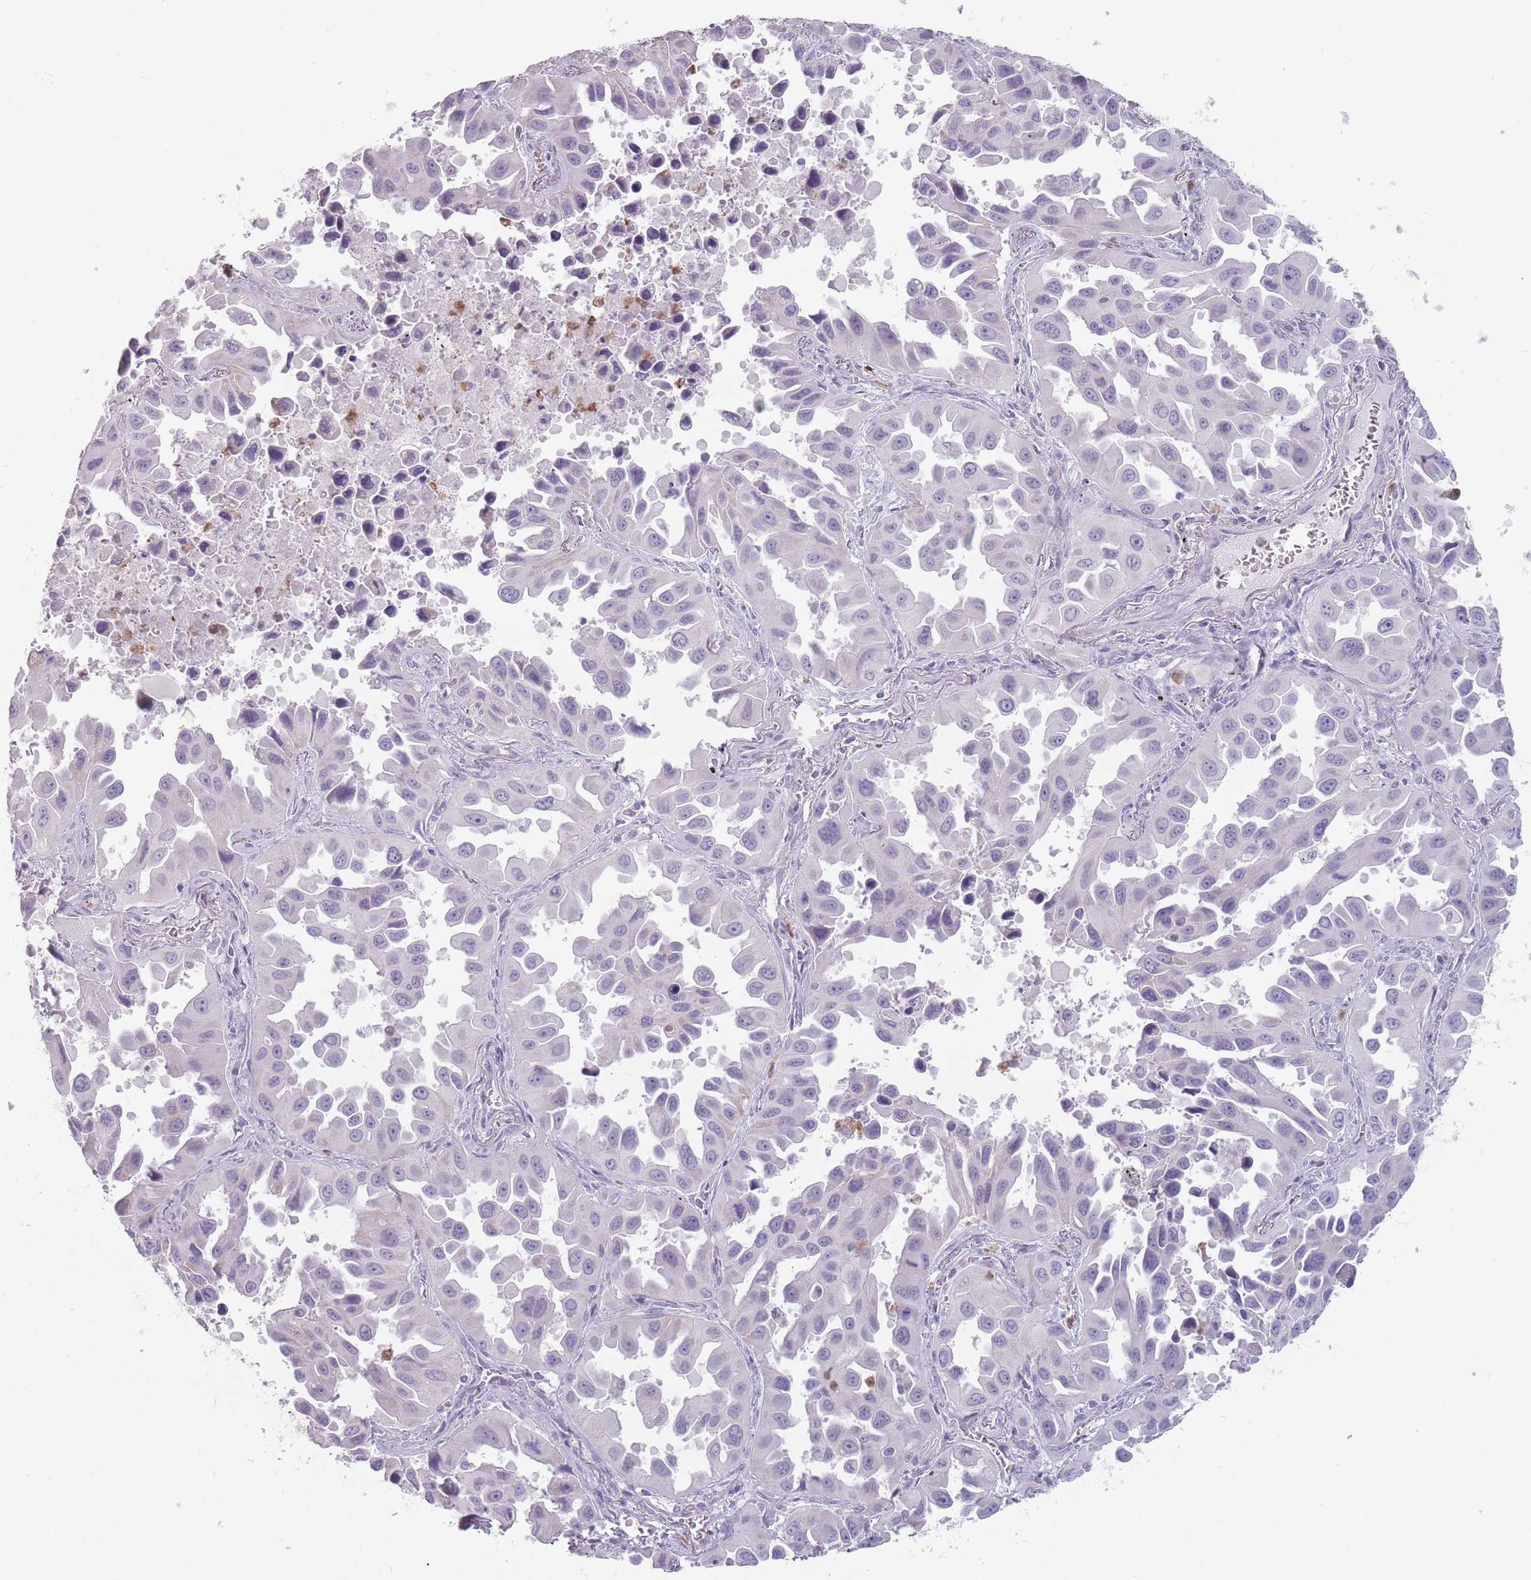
{"staining": {"intensity": "negative", "quantity": "none", "location": "none"}, "tissue": "lung cancer", "cell_type": "Tumor cells", "image_type": "cancer", "snomed": [{"axis": "morphology", "description": "Adenocarcinoma, NOS"}, {"axis": "topography", "description": "Lung"}], "caption": "Micrograph shows no protein staining in tumor cells of lung cancer (adenocarcinoma) tissue.", "gene": "ZNF584", "patient": {"sex": "male", "age": 66}}